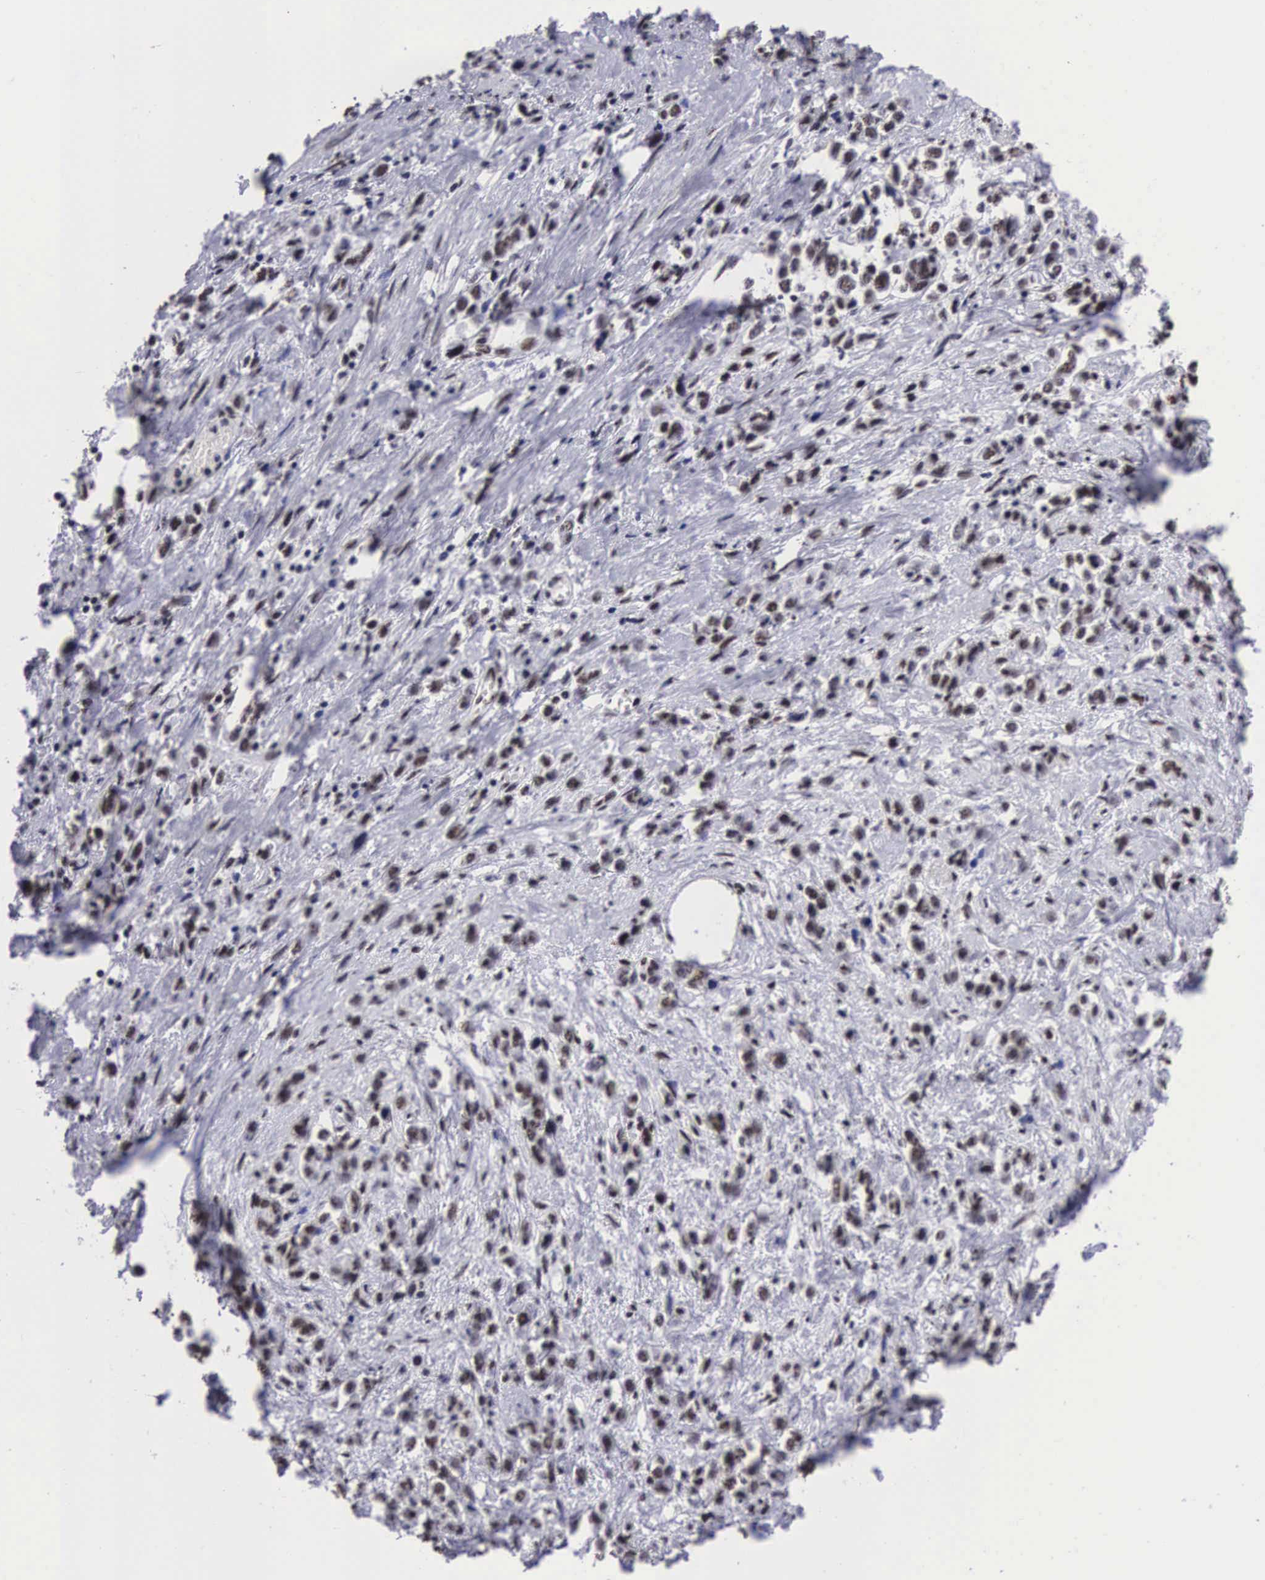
{"staining": {"intensity": "moderate", "quantity": ">75%", "location": "nuclear"}, "tissue": "stomach cancer", "cell_type": "Tumor cells", "image_type": "cancer", "snomed": [{"axis": "morphology", "description": "Adenocarcinoma, NOS"}, {"axis": "topography", "description": "Stomach, upper"}], "caption": "Immunohistochemical staining of human stomach cancer shows medium levels of moderate nuclear protein staining in about >75% of tumor cells.", "gene": "SF3A1", "patient": {"sex": "male", "age": 76}}